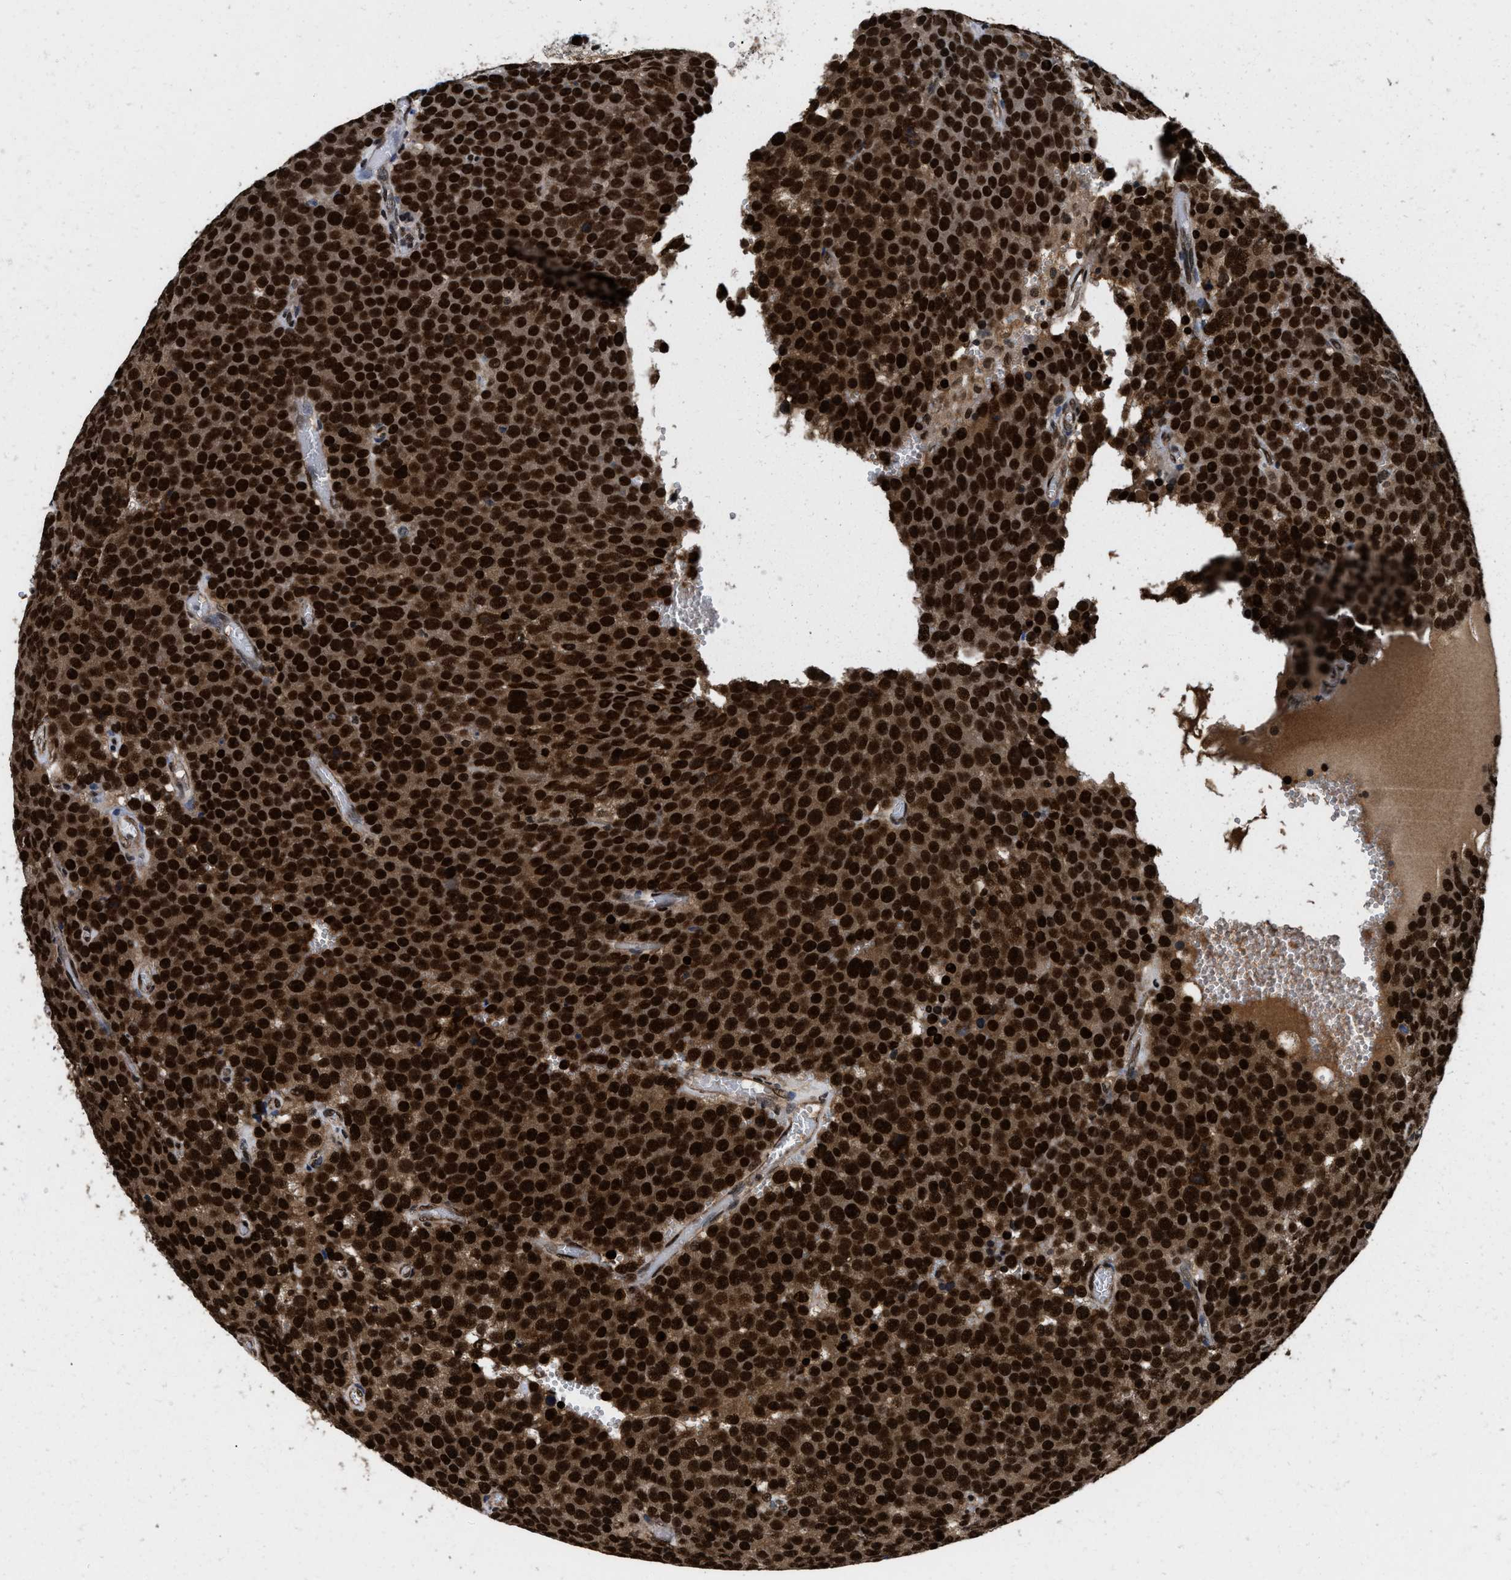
{"staining": {"intensity": "strong", "quantity": ">75%", "location": "cytoplasmic/membranous,nuclear"}, "tissue": "testis cancer", "cell_type": "Tumor cells", "image_type": "cancer", "snomed": [{"axis": "morphology", "description": "Normal tissue, NOS"}, {"axis": "morphology", "description": "Seminoma, NOS"}, {"axis": "topography", "description": "Testis"}], "caption": "Testis cancer was stained to show a protein in brown. There is high levels of strong cytoplasmic/membranous and nuclear expression in approximately >75% of tumor cells. Nuclei are stained in blue.", "gene": "SAFB", "patient": {"sex": "male", "age": 71}}